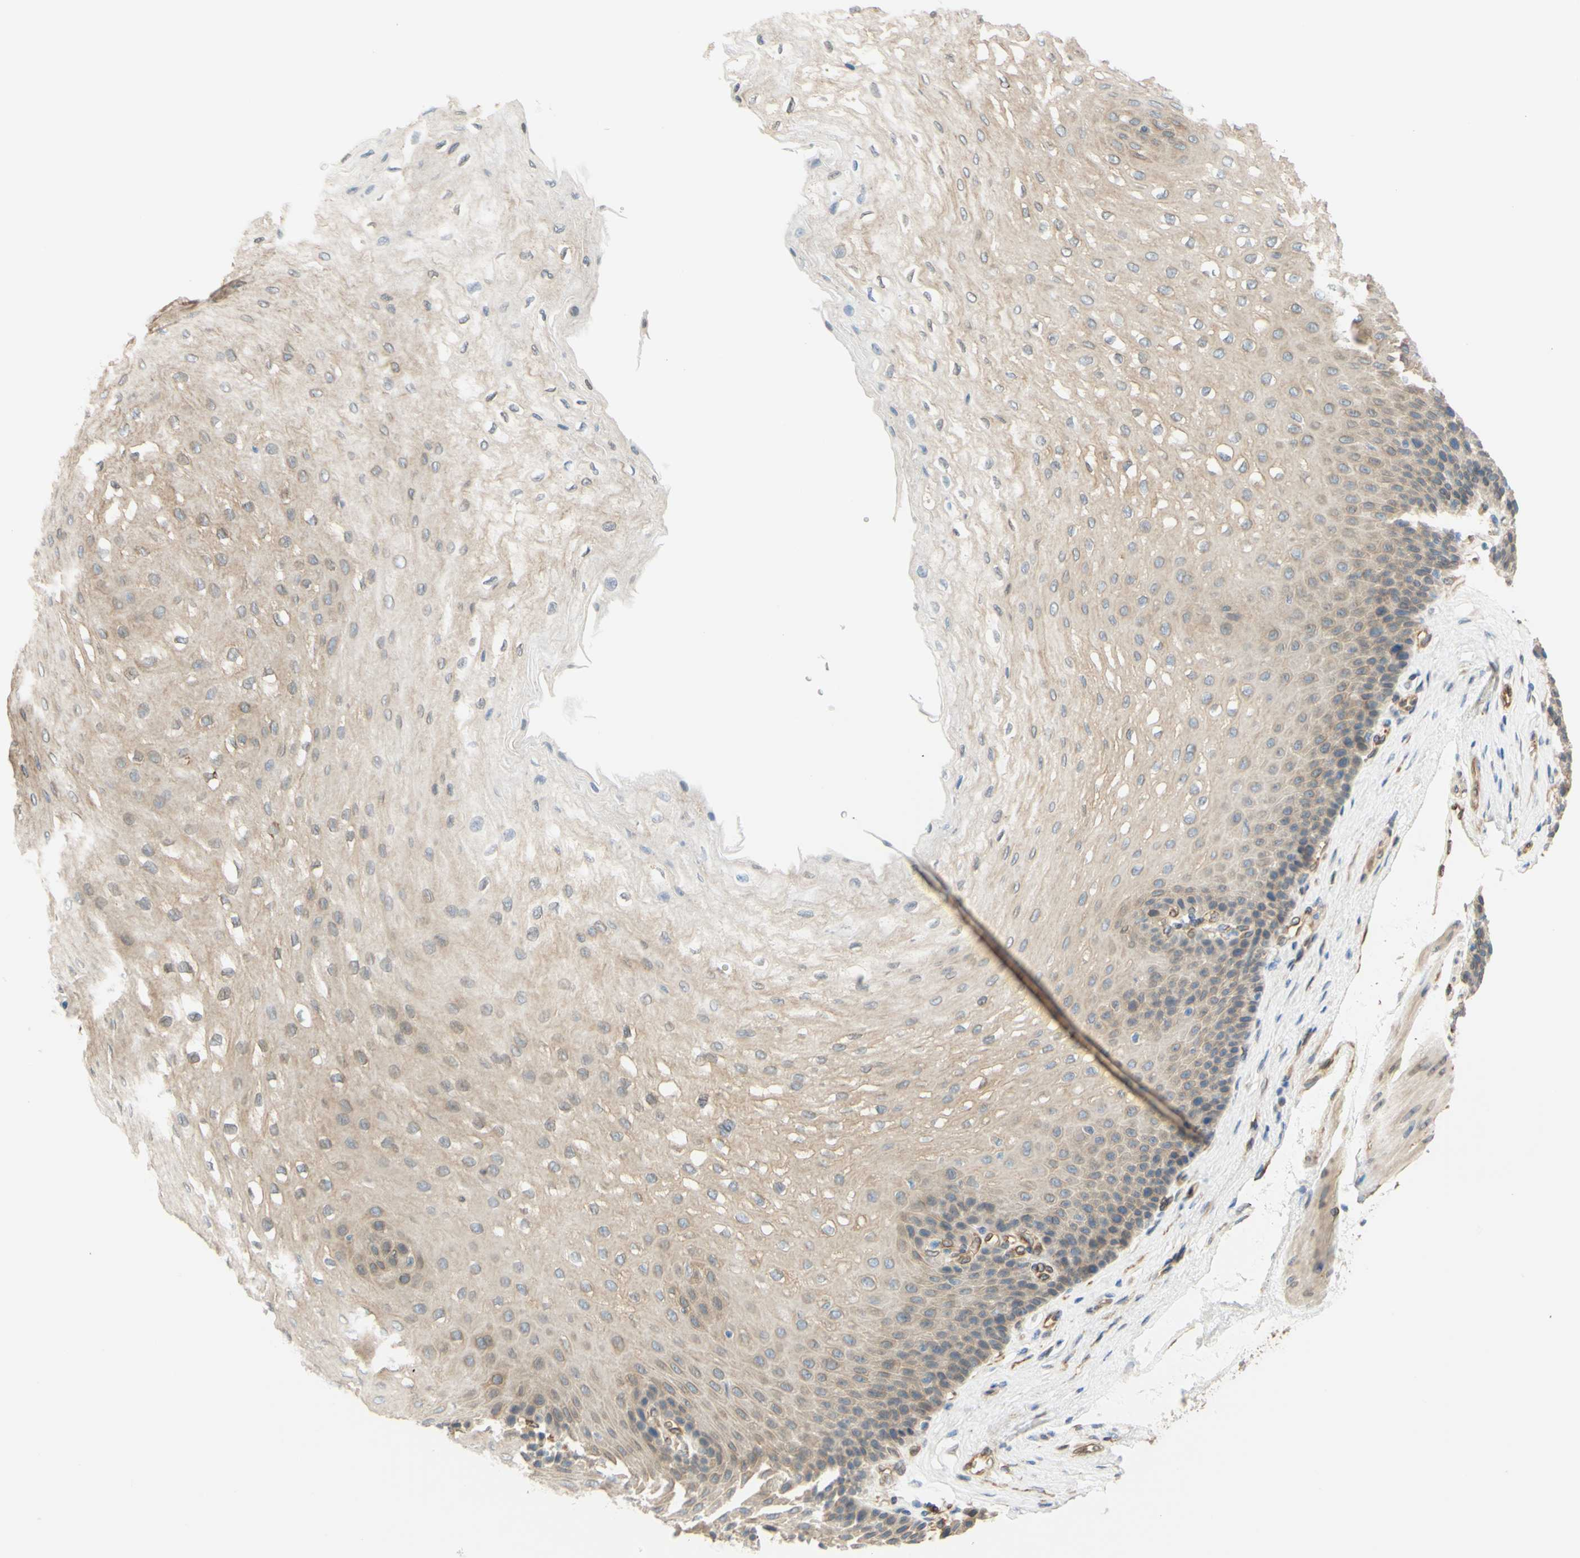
{"staining": {"intensity": "weak", "quantity": ">75%", "location": "cytoplasmic/membranous"}, "tissue": "esophagus", "cell_type": "Squamous epithelial cells", "image_type": "normal", "snomed": [{"axis": "morphology", "description": "Normal tissue, NOS"}, {"axis": "topography", "description": "Esophagus"}], "caption": "Immunohistochemical staining of normal human esophagus shows weak cytoplasmic/membranous protein staining in approximately >75% of squamous epithelial cells. (DAB (3,3'-diaminobenzidine) = brown stain, brightfield microscopy at high magnification).", "gene": "ENDOD1", "patient": {"sex": "female", "age": 72}}